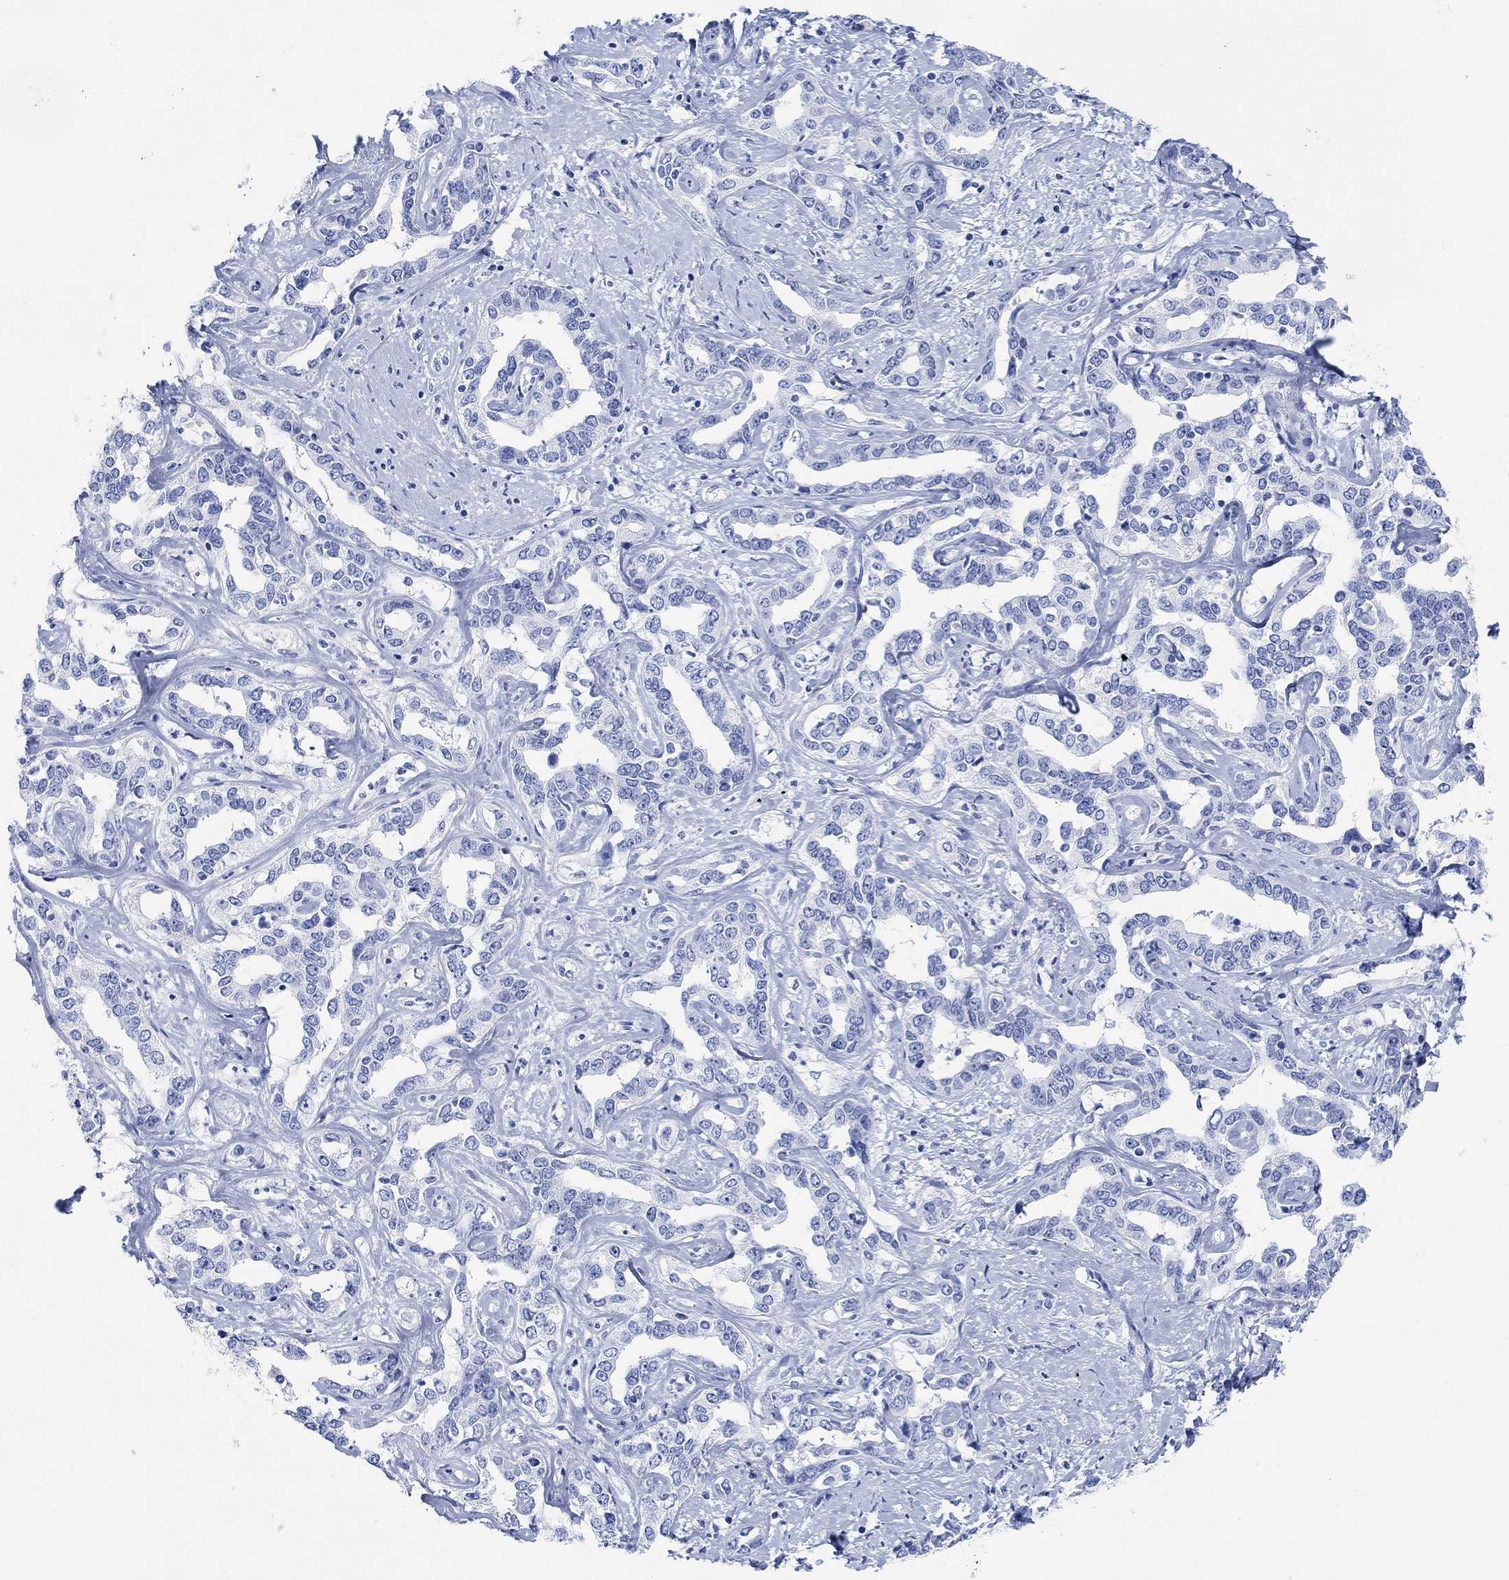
{"staining": {"intensity": "negative", "quantity": "none", "location": "none"}, "tissue": "liver cancer", "cell_type": "Tumor cells", "image_type": "cancer", "snomed": [{"axis": "morphology", "description": "Cholangiocarcinoma"}, {"axis": "topography", "description": "Liver"}], "caption": "Immunohistochemical staining of human liver cholangiocarcinoma reveals no significant expression in tumor cells.", "gene": "ANKRD33", "patient": {"sex": "male", "age": 59}}